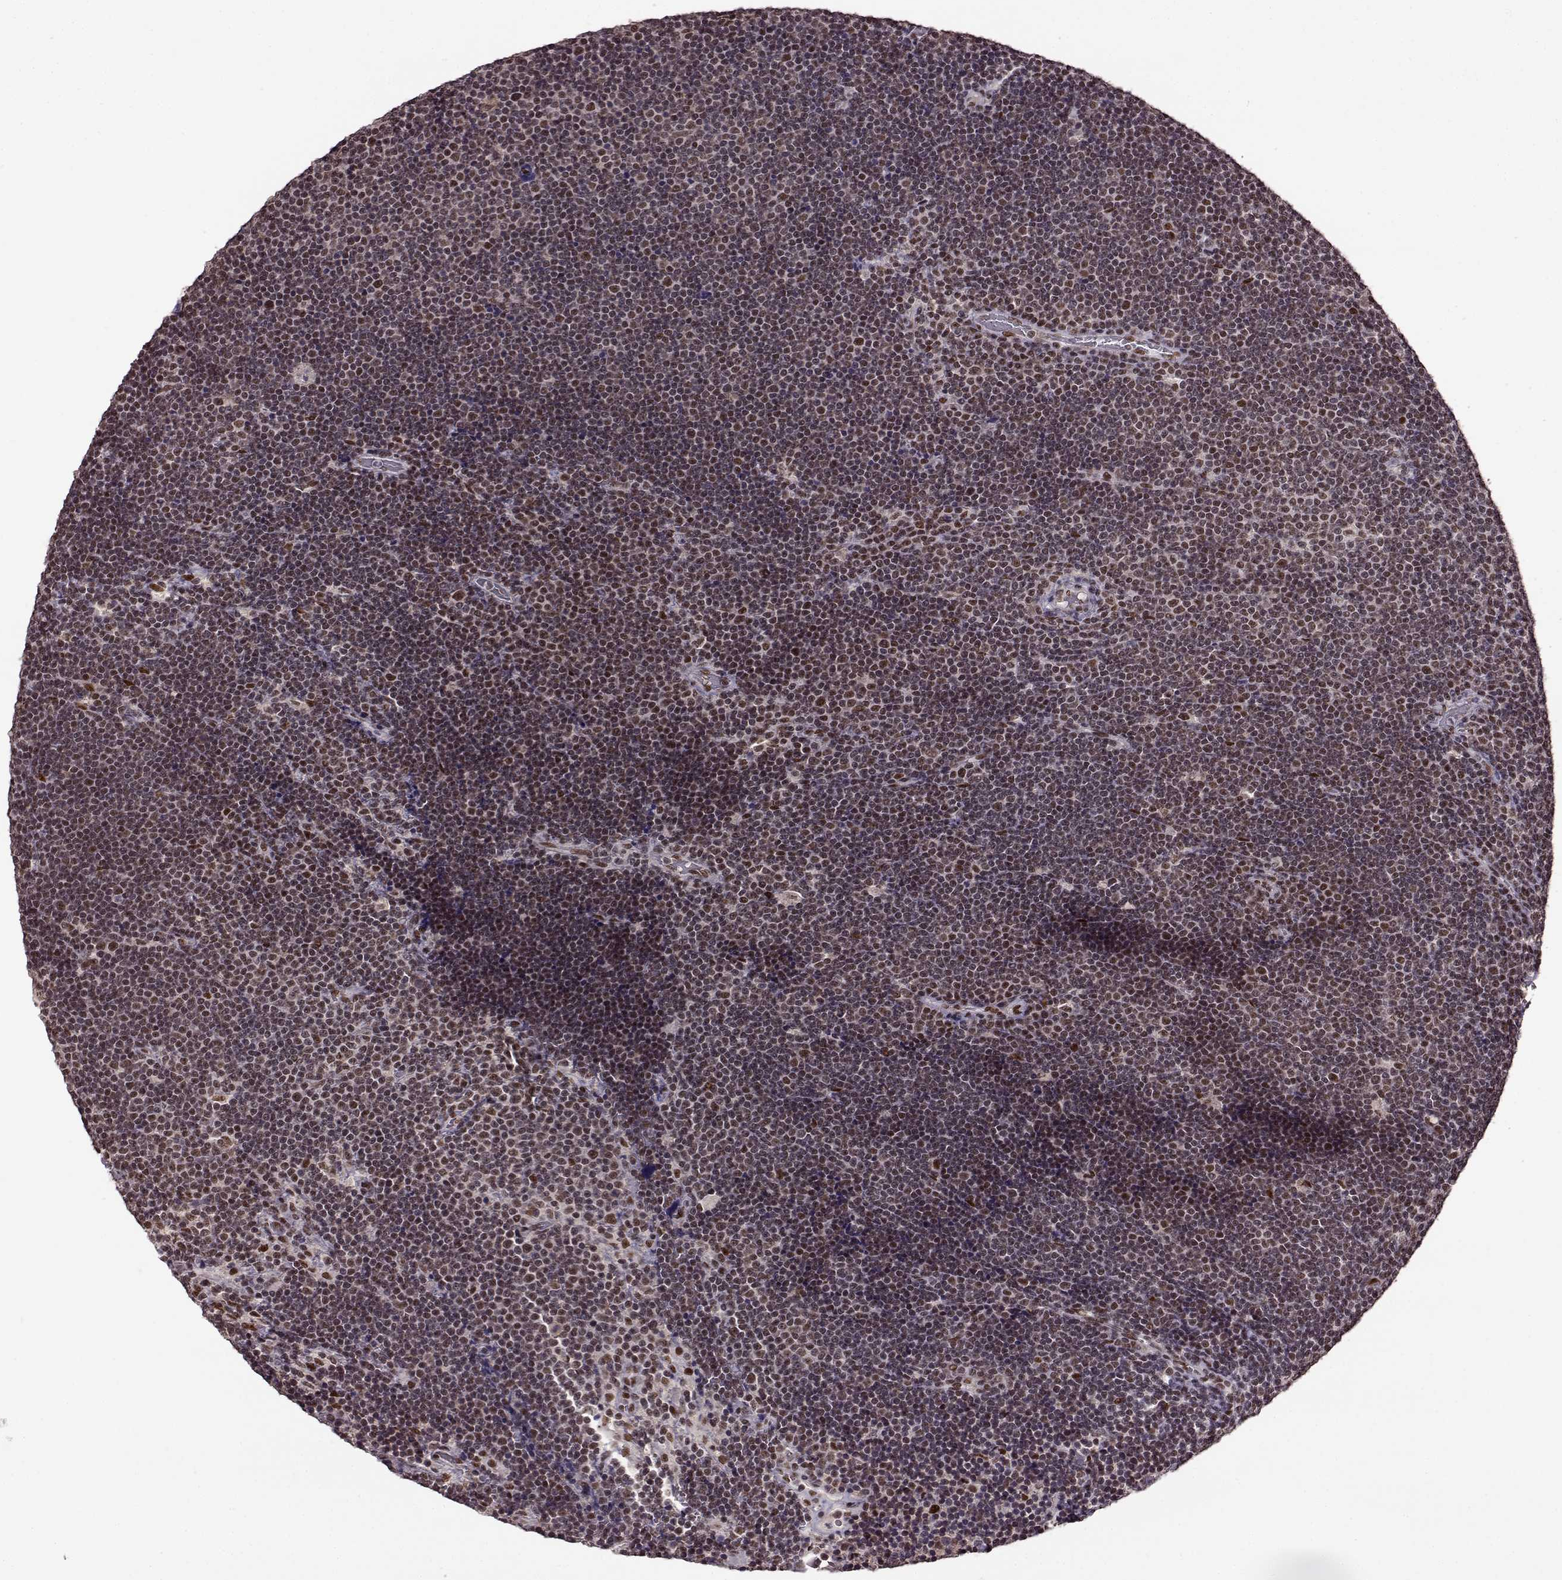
{"staining": {"intensity": "weak", "quantity": ">75%", "location": "nuclear"}, "tissue": "lymphoma", "cell_type": "Tumor cells", "image_type": "cancer", "snomed": [{"axis": "morphology", "description": "Malignant lymphoma, non-Hodgkin's type, Low grade"}, {"axis": "topography", "description": "Brain"}], "caption": "Tumor cells display low levels of weak nuclear expression in approximately >75% of cells in human low-grade malignant lymphoma, non-Hodgkin's type.", "gene": "FTO", "patient": {"sex": "female", "age": 66}}